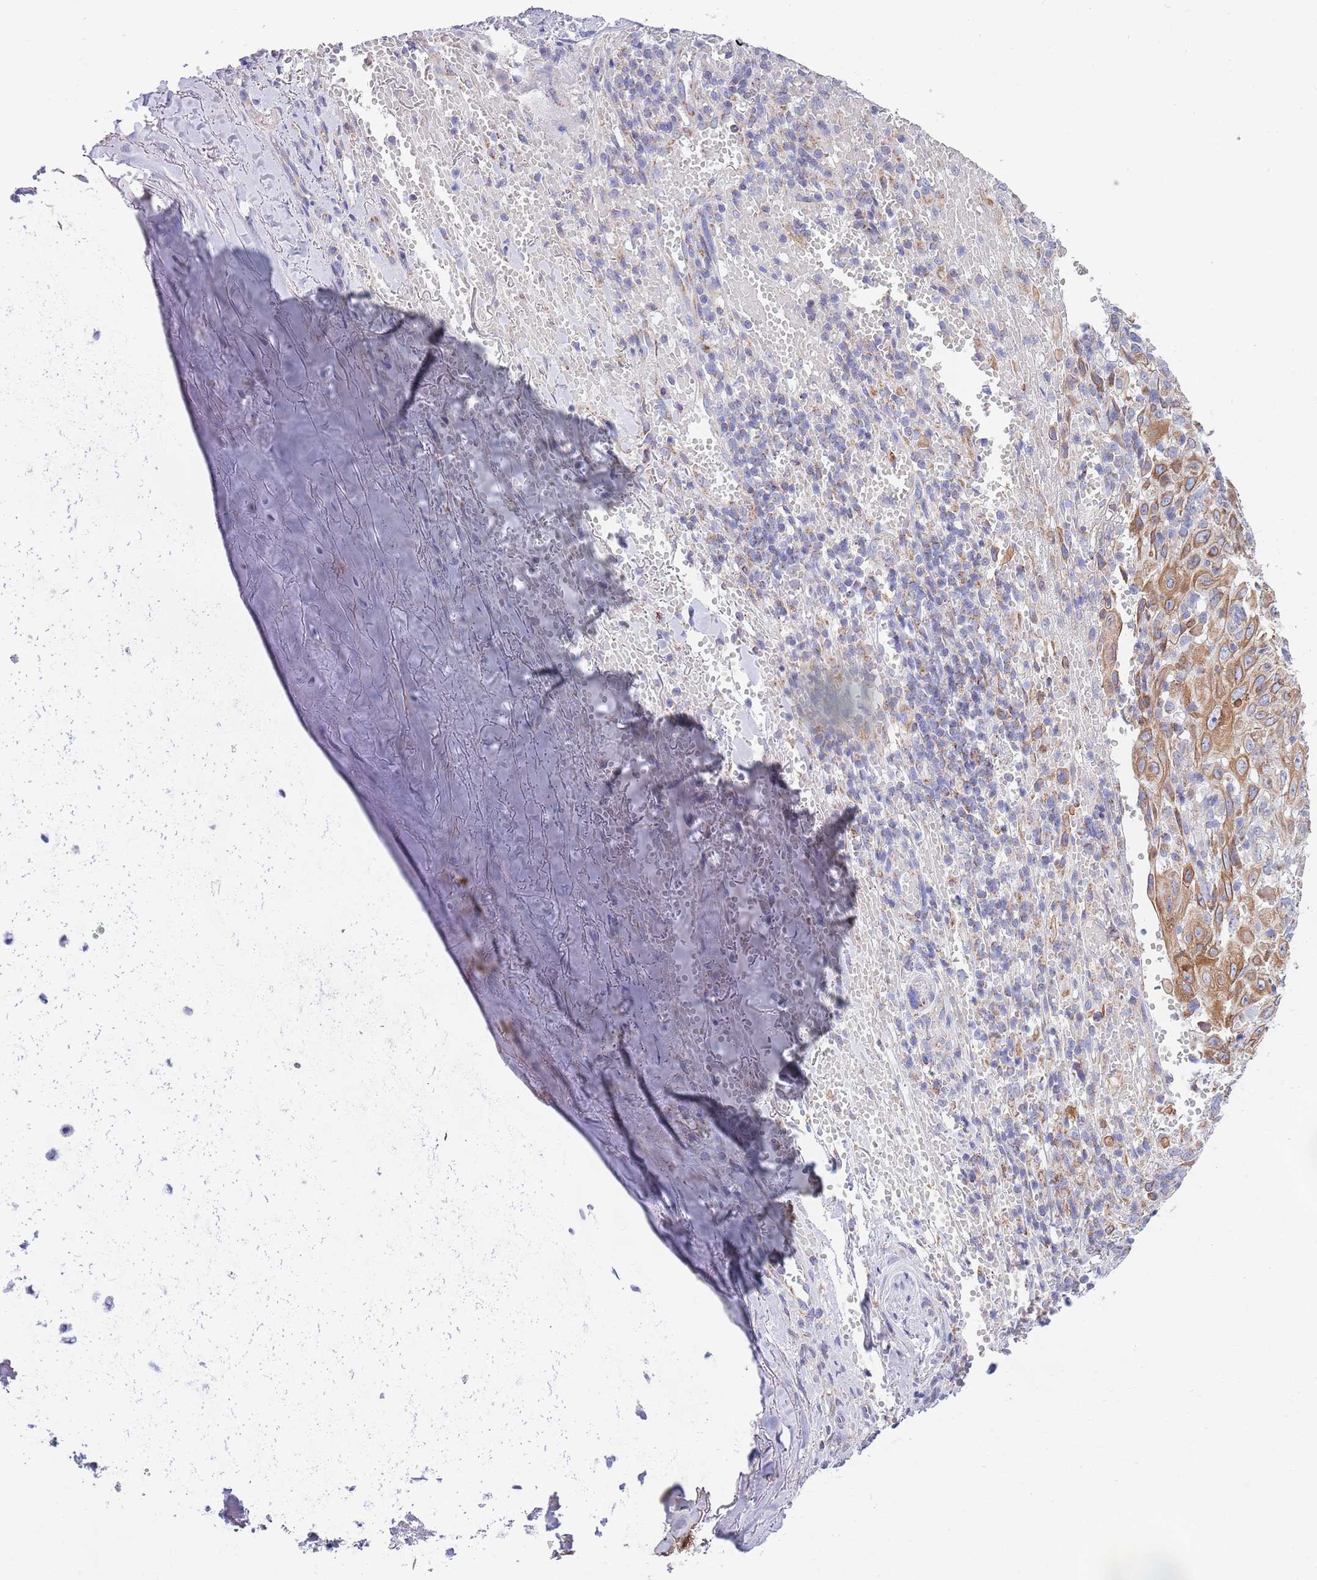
{"staining": {"intensity": "moderate", "quantity": ">75%", "location": "cytoplasmic/membranous"}, "tissue": "skin cancer", "cell_type": "Tumor cells", "image_type": "cancer", "snomed": [{"axis": "morphology", "description": "Normal tissue, NOS"}, {"axis": "morphology", "description": "Squamous cell carcinoma, NOS"}, {"axis": "topography", "description": "Skin"}, {"axis": "topography", "description": "Cartilage tissue"}], "caption": "Skin cancer (squamous cell carcinoma) was stained to show a protein in brown. There is medium levels of moderate cytoplasmic/membranous staining in about >75% of tumor cells.", "gene": "EMC8", "patient": {"sex": "female", "age": 79}}